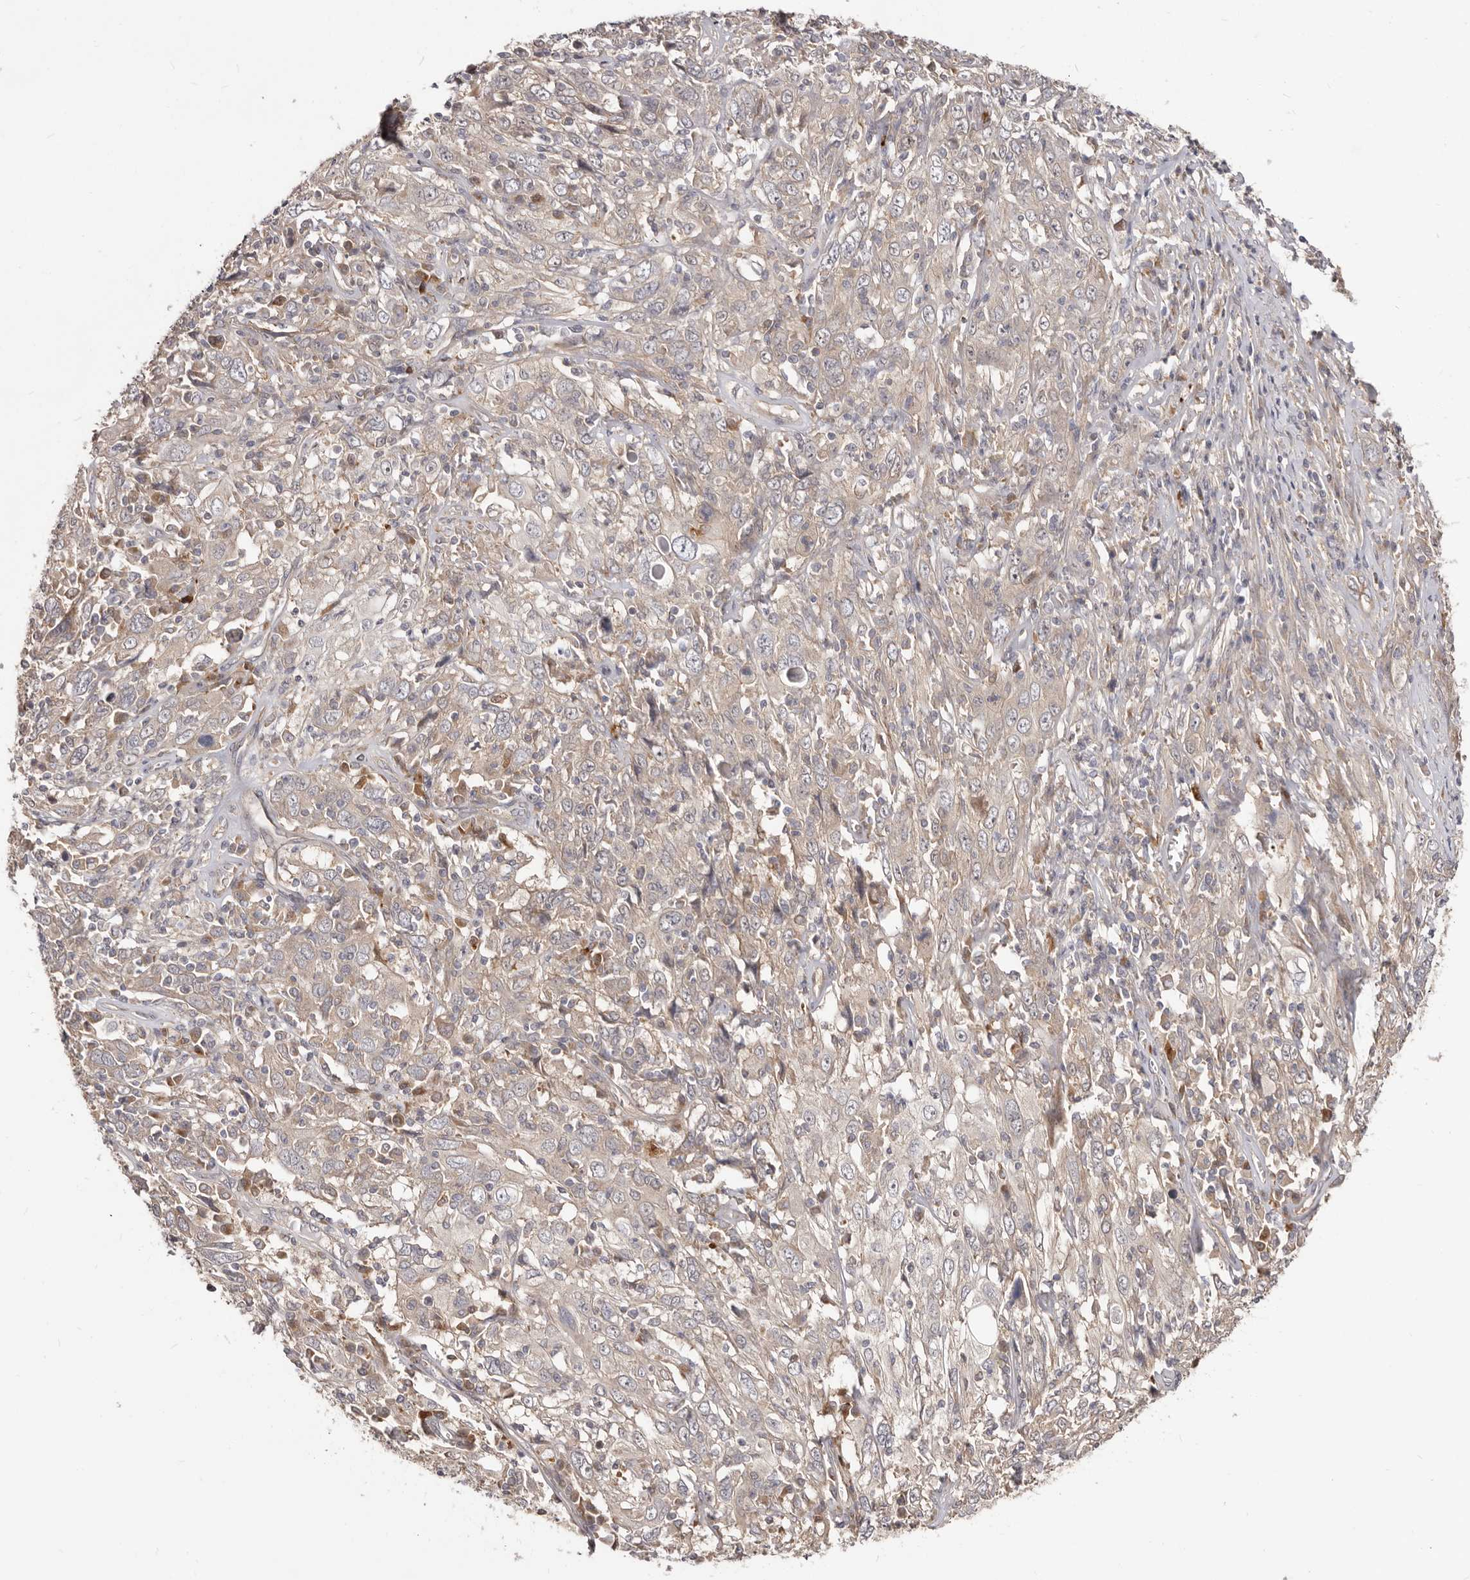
{"staining": {"intensity": "negative", "quantity": "none", "location": "none"}, "tissue": "cervical cancer", "cell_type": "Tumor cells", "image_type": "cancer", "snomed": [{"axis": "morphology", "description": "Squamous cell carcinoma, NOS"}, {"axis": "topography", "description": "Cervix"}], "caption": "An IHC micrograph of cervical cancer is shown. There is no staining in tumor cells of cervical cancer.", "gene": "GPATCH4", "patient": {"sex": "female", "age": 46}}